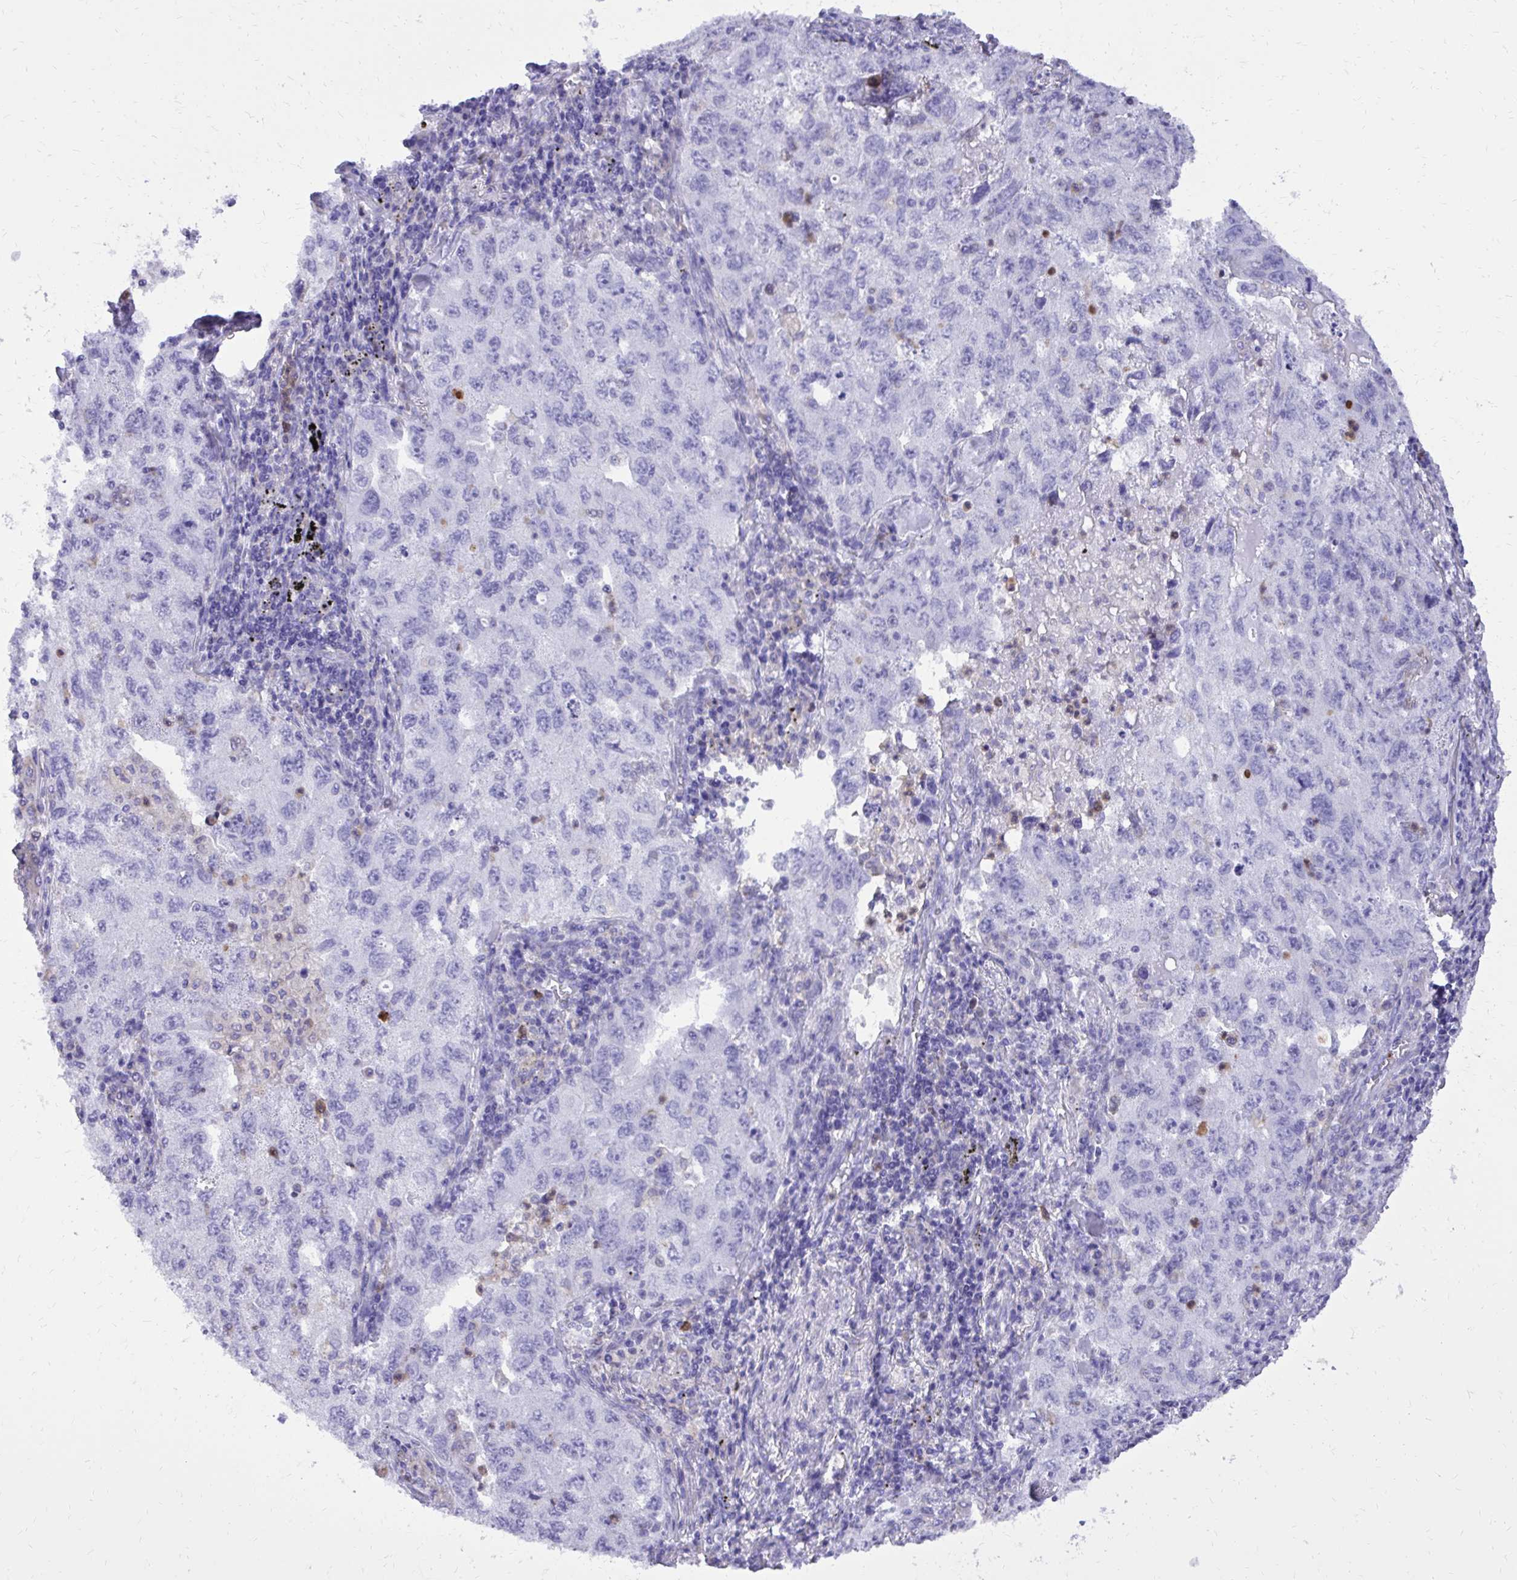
{"staining": {"intensity": "negative", "quantity": "none", "location": "none"}, "tissue": "lung cancer", "cell_type": "Tumor cells", "image_type": "cancer", "snomed": [{"axis": "morphology", "description": "Adenocarcinoma, NOS"}, {"axis": "topography", "description": "Lung"}], "caption": "IHC photomicrograph of neoplastic tissue: lung adenocarcinoma stained with DAB displays no significant protein expression in tumor cells. (Stains: DAB immunohistochemistry with hematoxylin counter stain, Microscopy: brightfield microscopy at high magnification).", "gene": "CAT", "patient": {"sex": "female", "age": 57}}